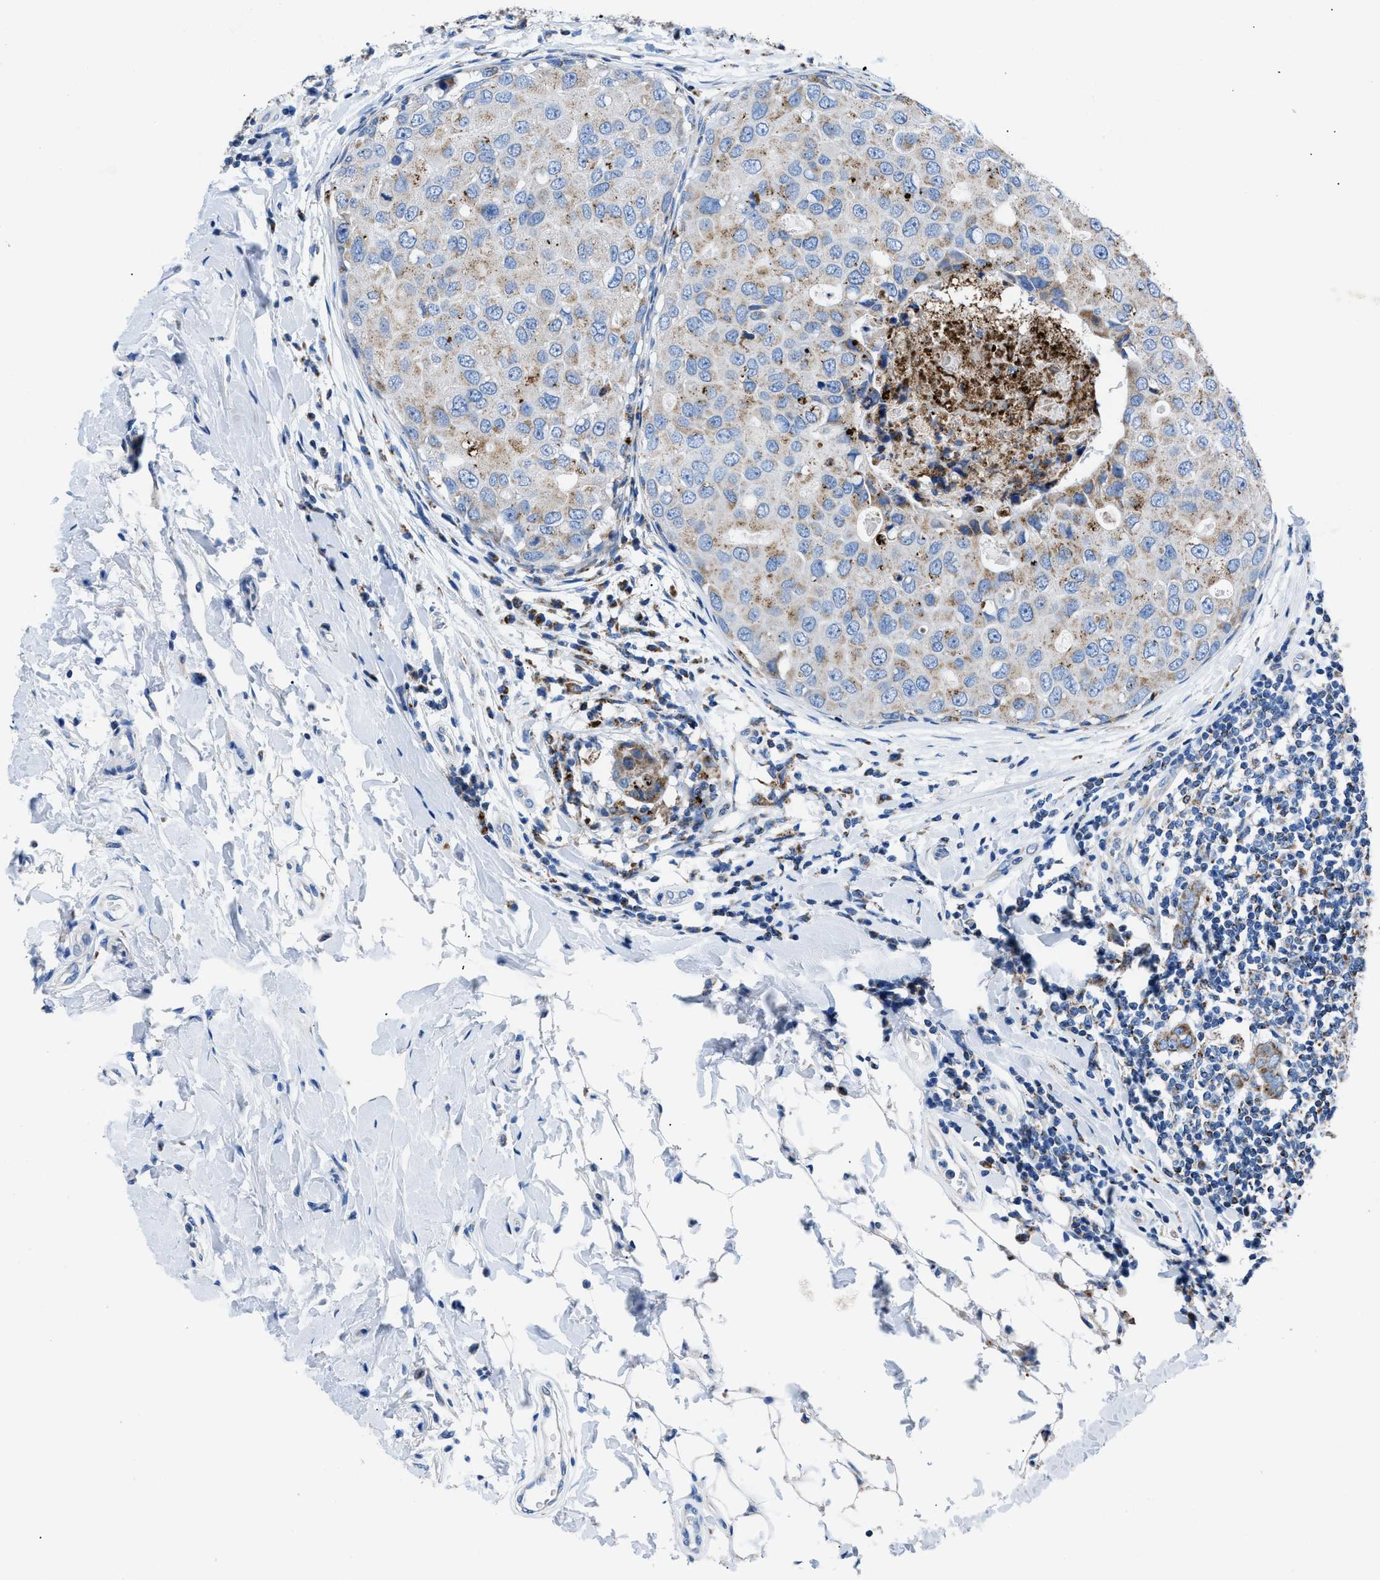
{"staining": {"intensity": "weak", "quantity": "25%-75%", "location": "cytoplasmic/membranous"}, "tissue": "breast cancer", "cell_type": "Tumor cells", "image_type": "cancer", "snomed": [{"axis": "morphology", "description": "Duct carcinoma"}, {"axis": "topography", "description": "Breast"}], "caption": "DAB (3,3'-diaminobenzidine) immunohistochemical staining of human breast cancer (infiltrating ductal carcinoma) demonstrates weak cytoplasmic/membranous protein staining in approximately 25%-75% of tumor cells.", "gene": "ZDHHC3", "patient": {"sex": "female", "age": 27}}